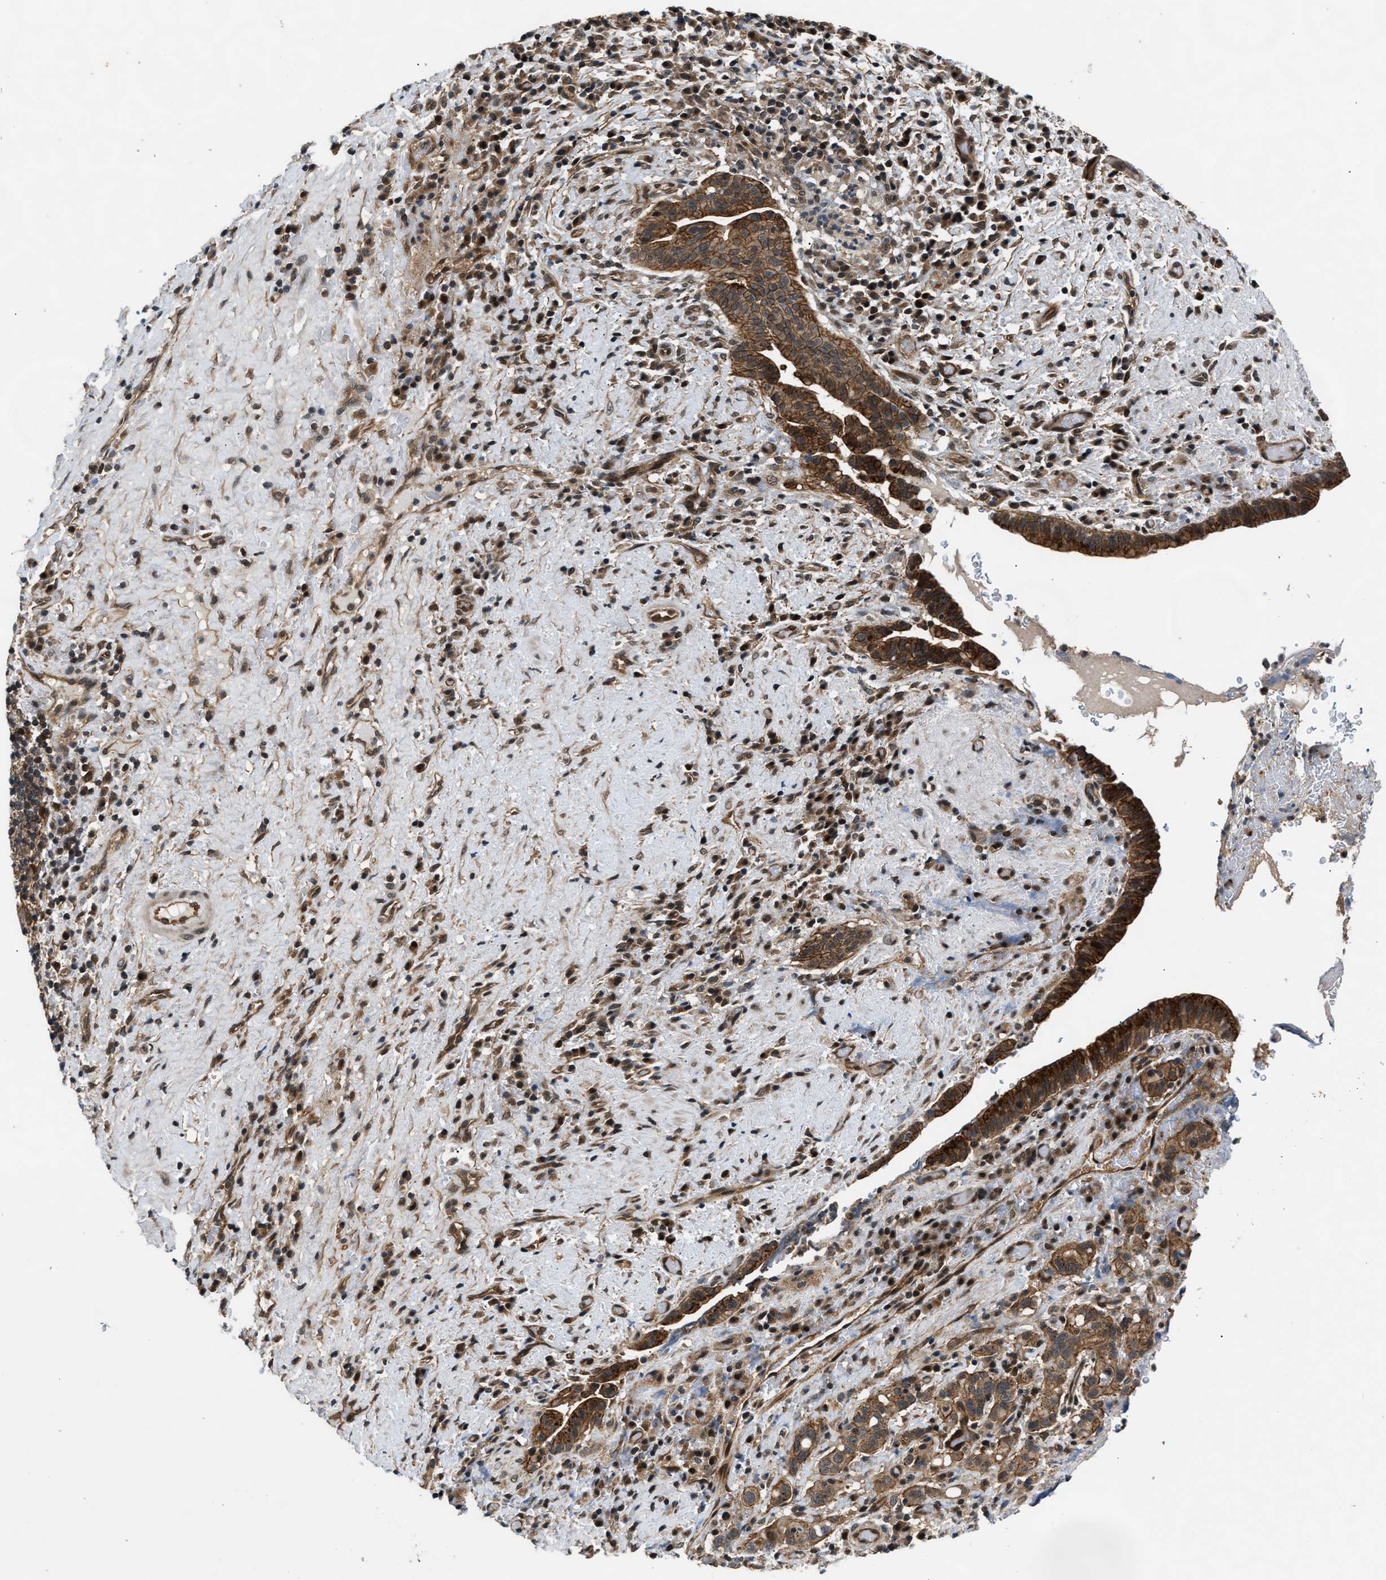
{"staining": {"intensity": "moderate", "quantity": ">75%", "location": "cytoplasmic/membranous"}, "tissue": "liver cancer", "cell_type": "Tumor cells", "image_type": "cancer", "snomed": [{"axis": "morphology", "description": "Cholangiocarcinoma"}, {"axis": "topography", "description": "Liver"}], "caption": "Protein expression analysis of human liver cancer reveals moderate cytoplasmic/membranous expression in about >75% of tumor cells. (DAB (3,3'-diaminobenzidine) = brown stain, brightfield microscopy at high magnification).", "gene": "COPS2", "patient": {"sex": "female", "age": 38}}